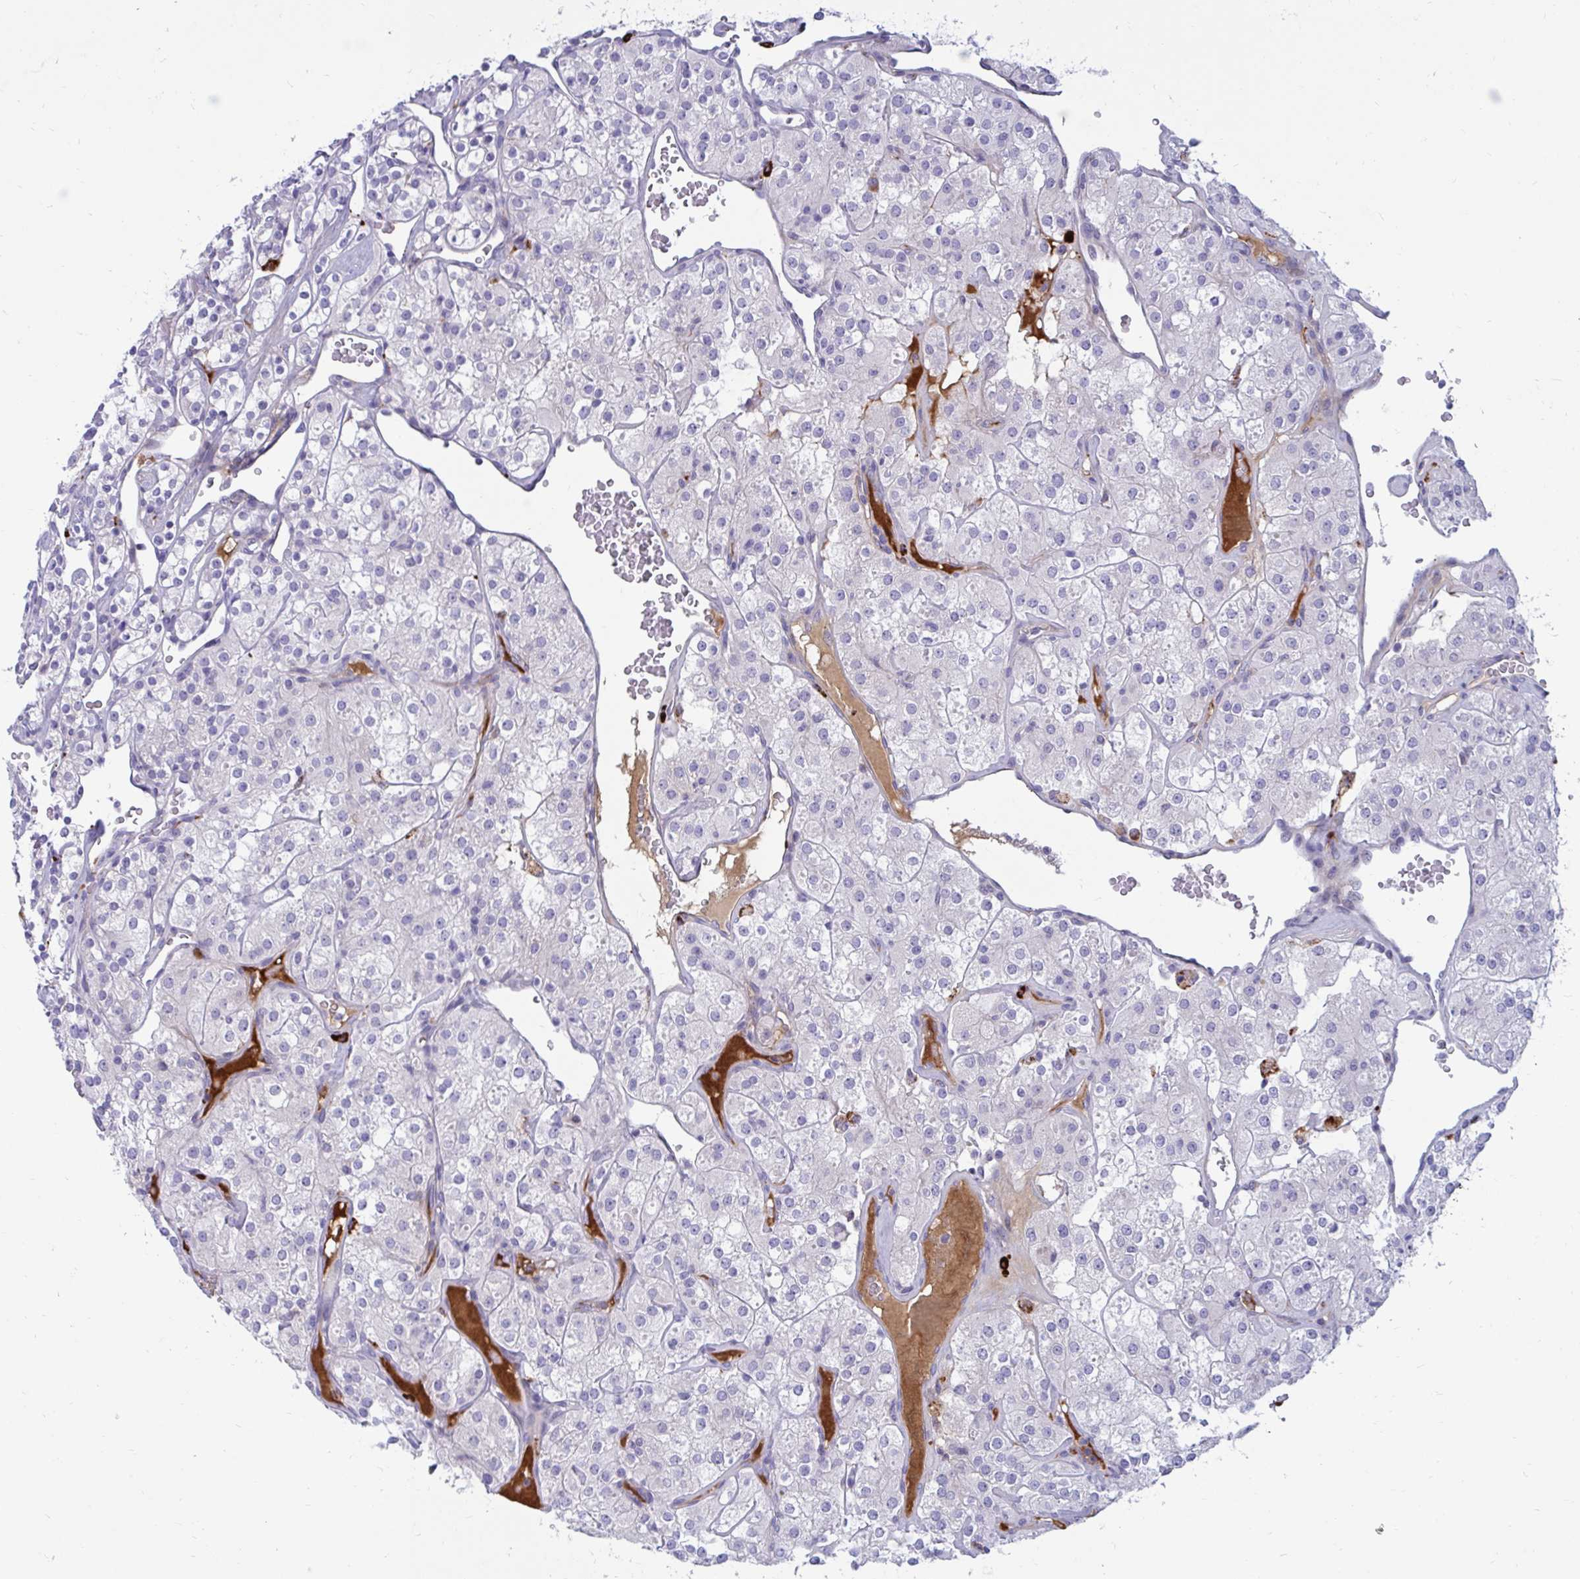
{"staining": {"intensity": "negative", "quantity": "none", "location": "none"}, "tissue": "renal cancer", "cell_type": "Tumor cells", "image_type": "cancer", "snomed": [{"axis": "morphology", "description": "Adenocarcinoma, NOS"}, {"axis": "topography", "description": "Kidney"}], "caption": "IHC photomicrograph of human adenocarcinoma (renal) stained for a protein (brown), which reveals no positivity in tumor cells.", "gene": "FAM219B", "patient": {"sex": "male", "age": 77}}